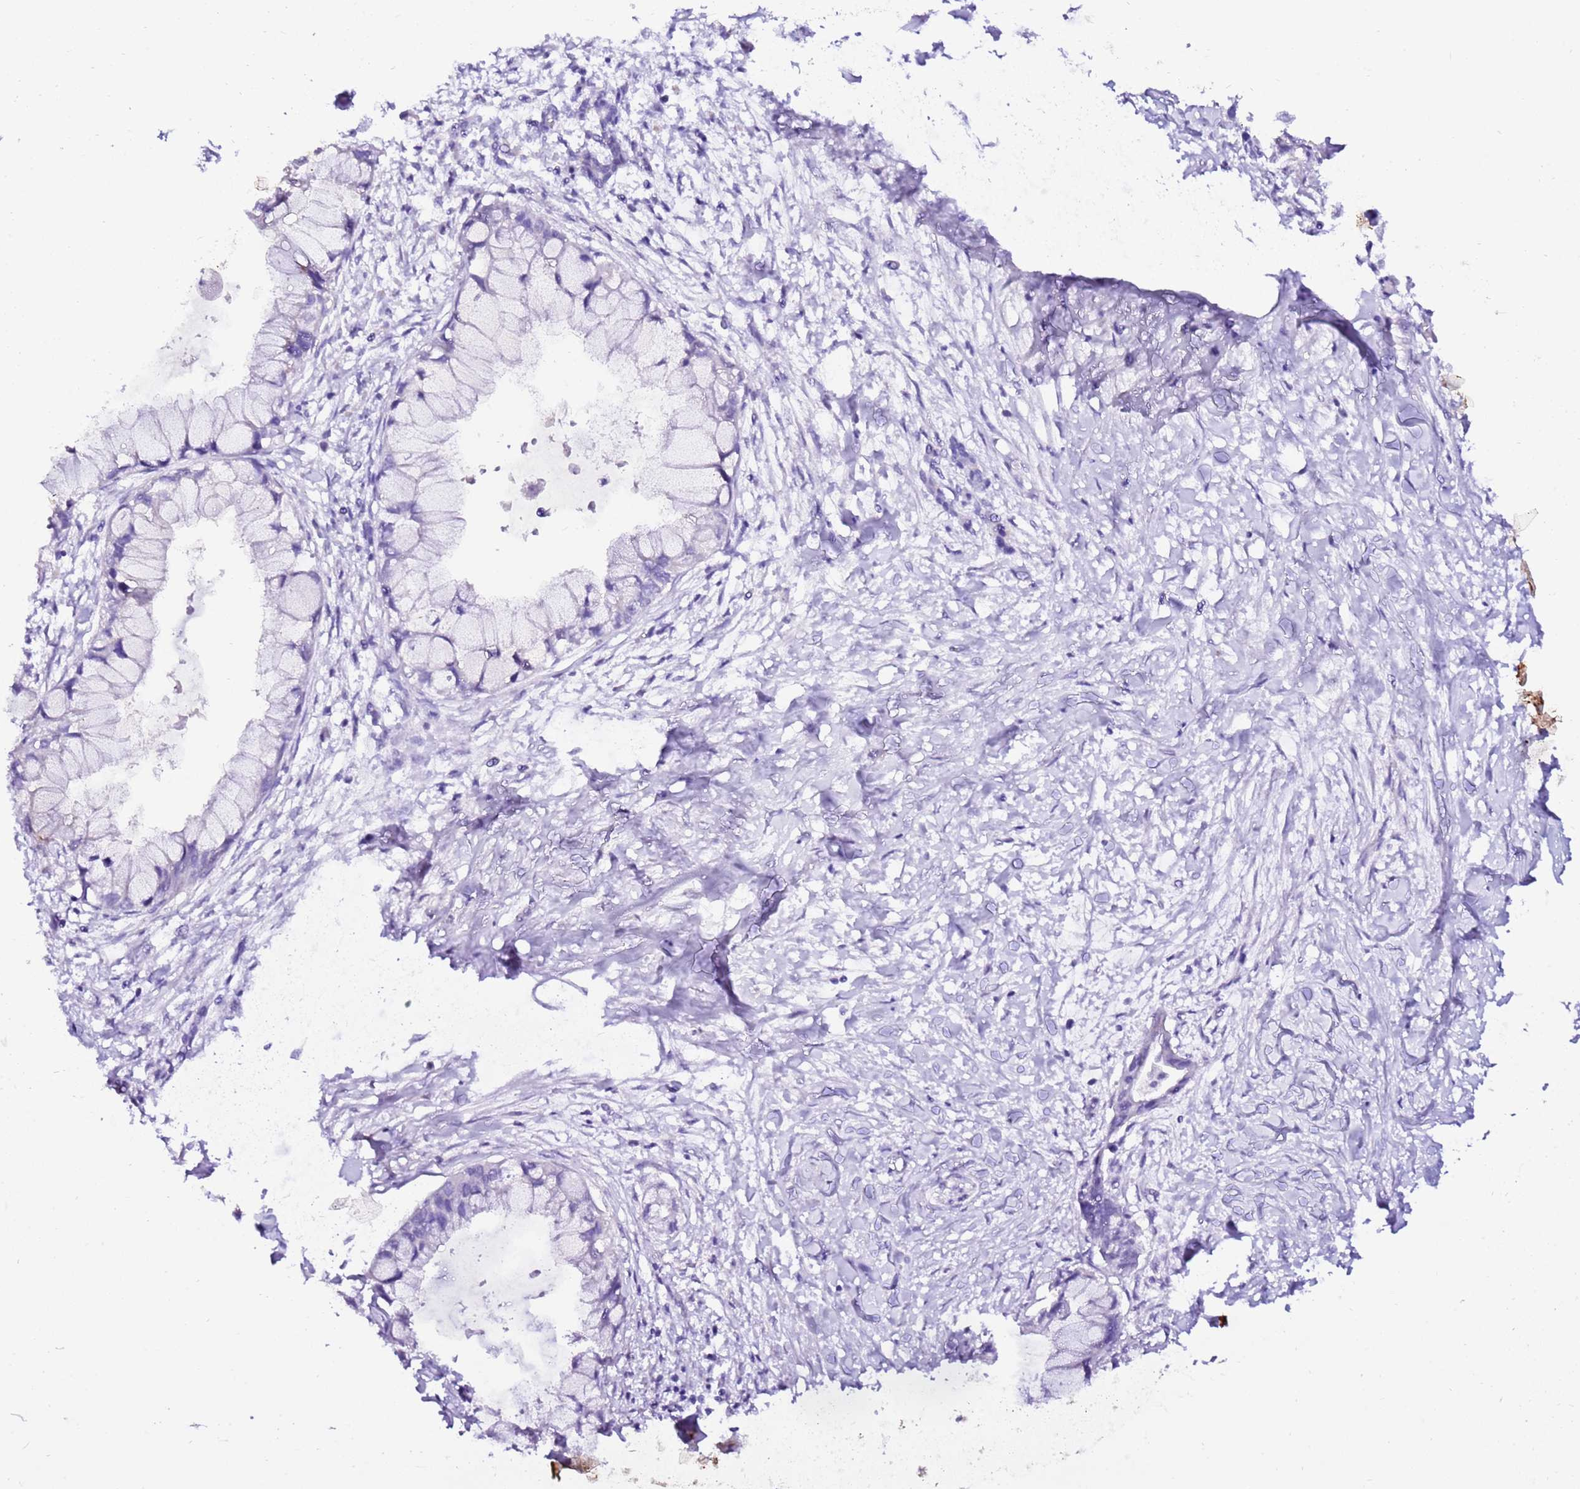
{"staining": {"intensity": "negative", "quantity": "none", "location": "none"}, "tissue": "pancreatic cancer", "cell_type": "Tumor cells", "image_type": "cancer", "snomed": [{"axis": "morphology", "description": "Adenocarcinoma, NOS"}, {"axis": "topography", "description": "Pancreas"}], "caption": "Immunohistochemistry (IHC) histopathology image of neoplastic tissue: pancreatic cancer (adenocarcinoma) stained with DAB displays no significant protein staining in tumor cells.", "gene": "ART5", "patient": {"sex": "male", "age": 48}}